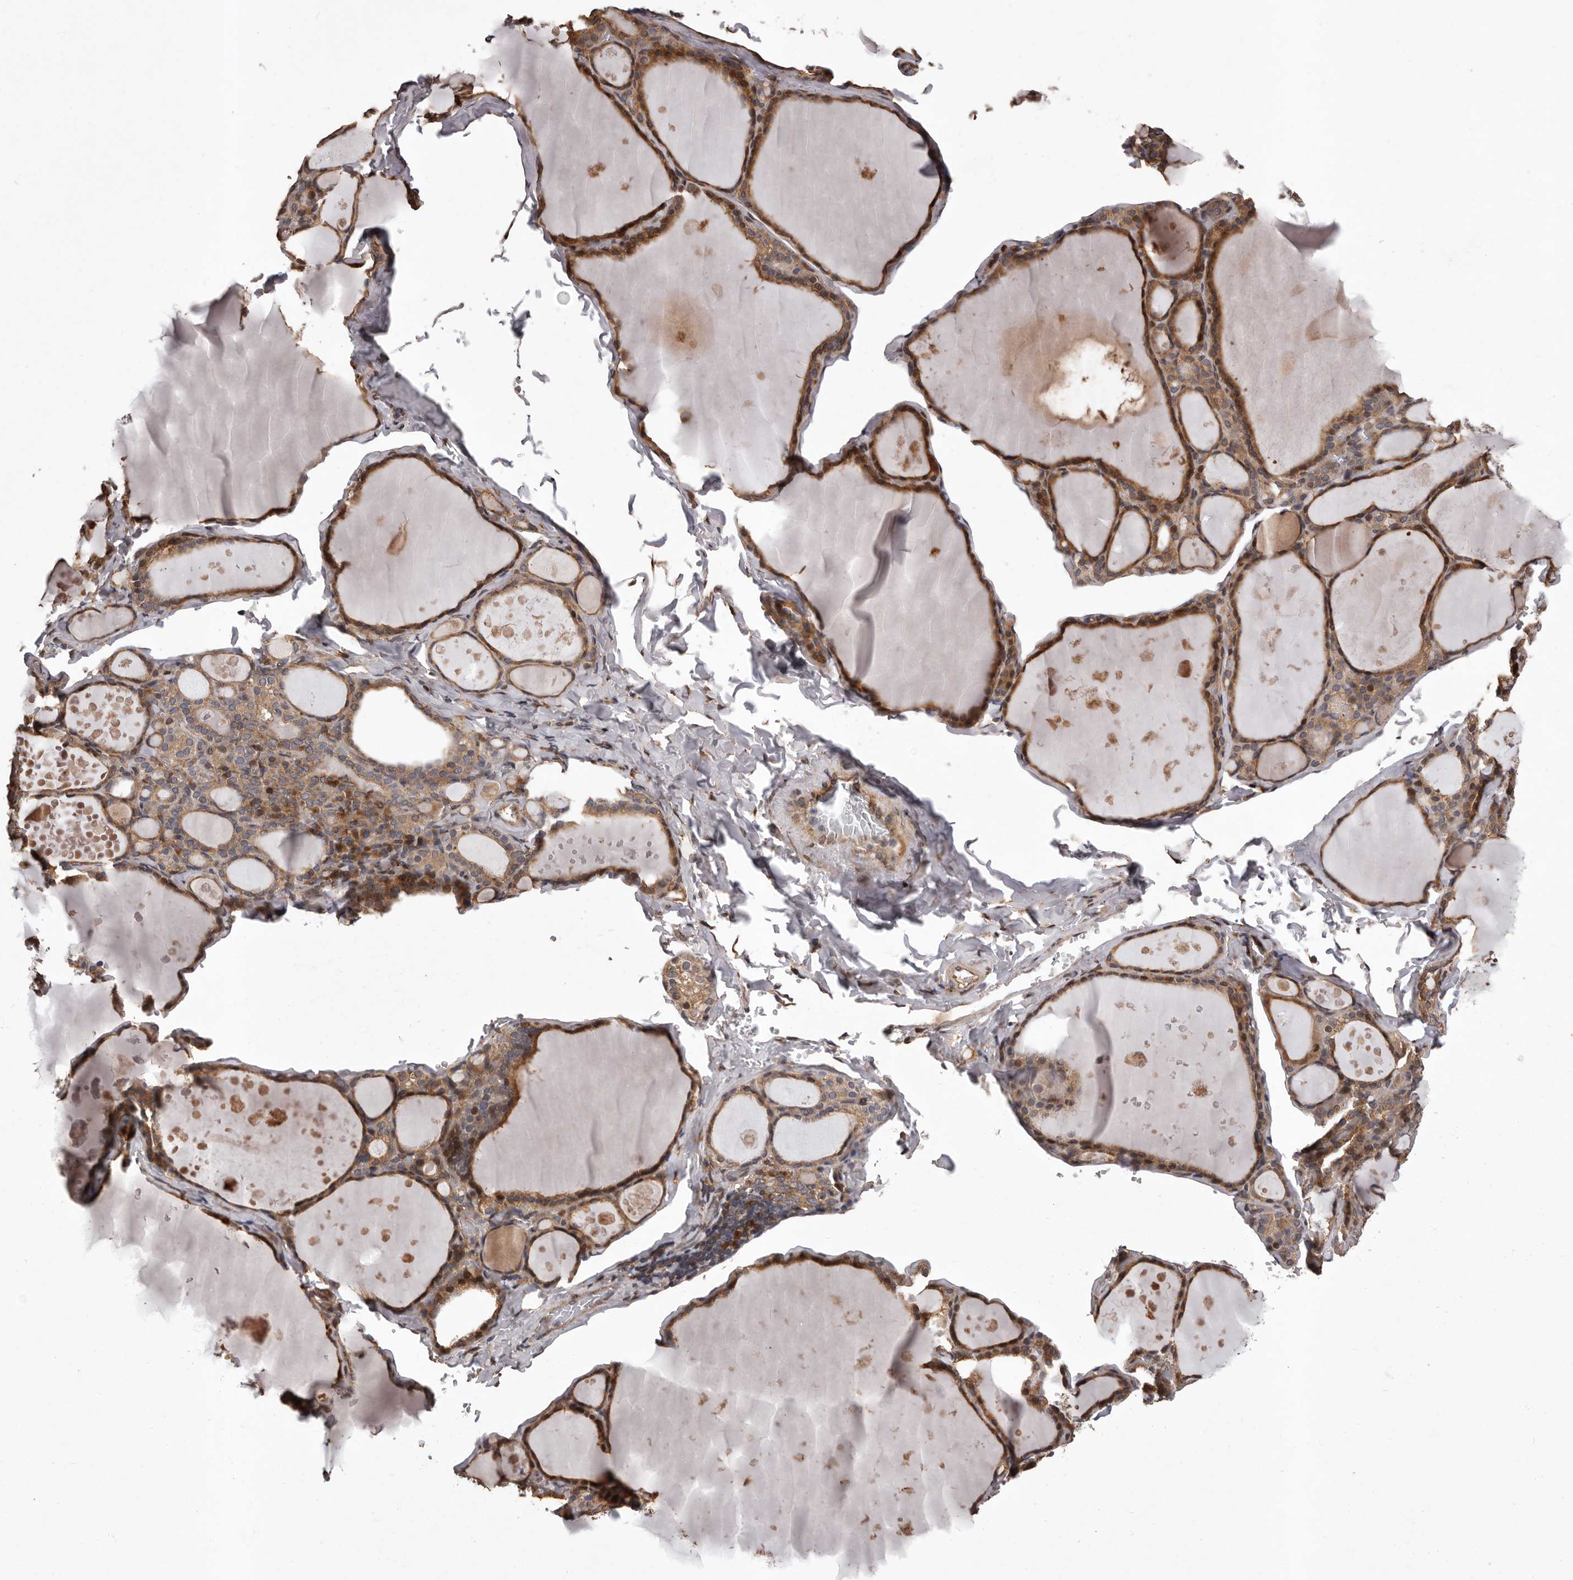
{"staining": {"intensity": "moderate", "quantity": ">75%", "location": "cytoplasmic/membranous"}, "tissue": "thyroid gland", "cell_type": "Glandular cells", "image_type": "normal", "snomed": [{"axis": "morphology", "description": "Normal tissue, NOS"}, {"axis": "topography", "description": "Thyroid gland"}], "caption": "The image demonstrates staining of unremarkable thyroid gland, revealing moderate cytoplasmic/membranous protein staining (brown color) within glandular cells.", "gene": "GADD45B", "patient": {"sex": "male", "age": 56}}